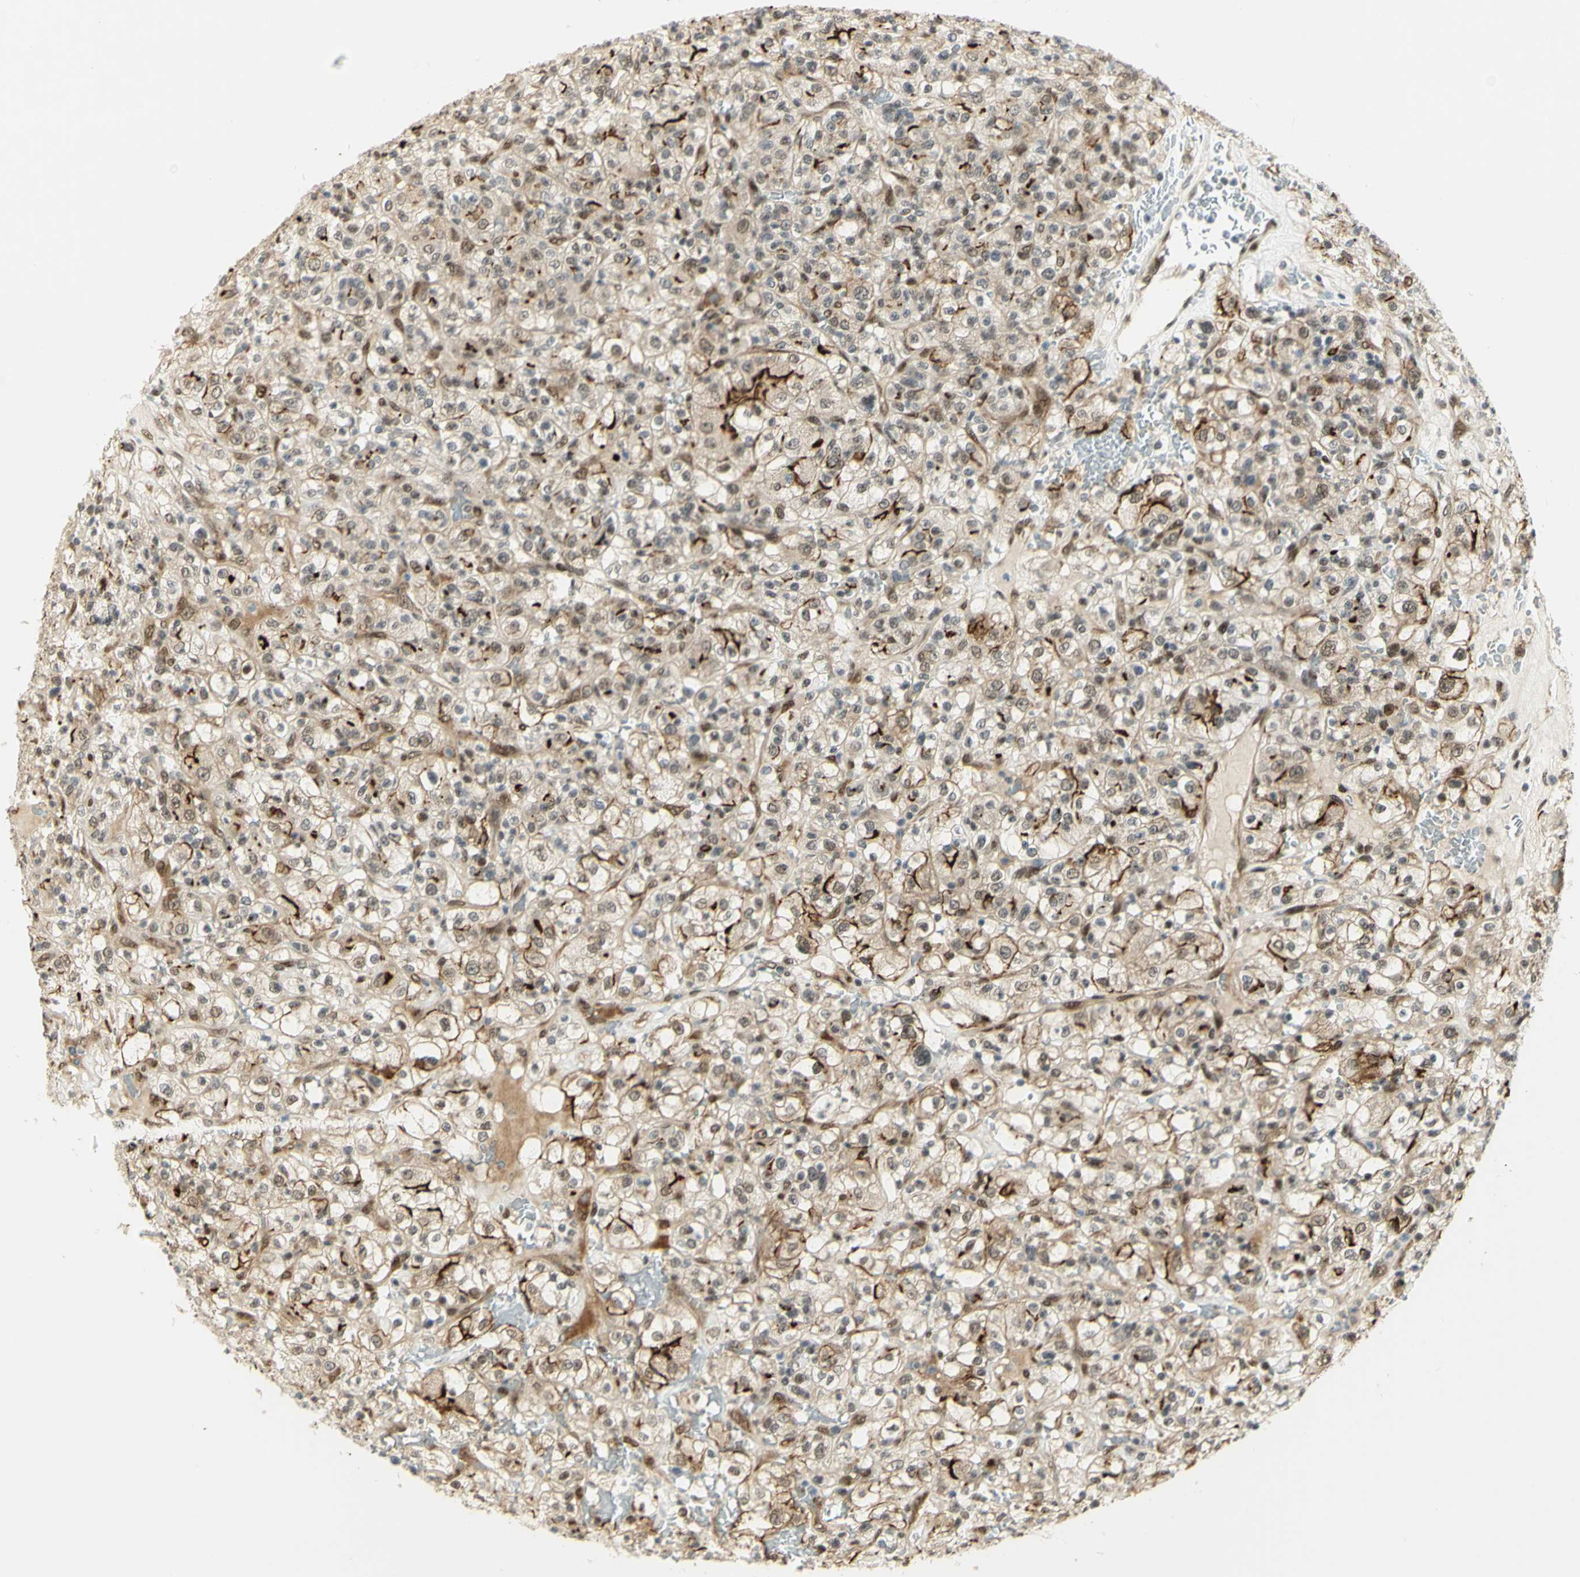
{"staining": {"intensity": "weak", "quantity": ">75%", "location": "cytoplasmic/membranous,nuclear"}, "tissue": "renal cancer", "cell_type": "Tumor cells", "image_type": "cancer", "snomed": [{"axis": "morphology", "description": "Normal tissue, NOS"}, {"axis": "morphology", "description": "Adenocarcinoma, NOS"}, {"axis": "topography", "description": "Kidney"}], "caption": "Immunohistochemistry (IHC) micrograph of neoplastic tissue: adenocarcinoma (renal) stained using immunohistochemistry (IHC) exhibits low levels of weak protein expression localized specifically in the cytoplasmic/membranous and nuclear of tumor cells, appearing as a cytoplasmic/membranous and nuclear brown color.", "gene": "DDX1", "patient": {"sex": "female", "age": 72}}